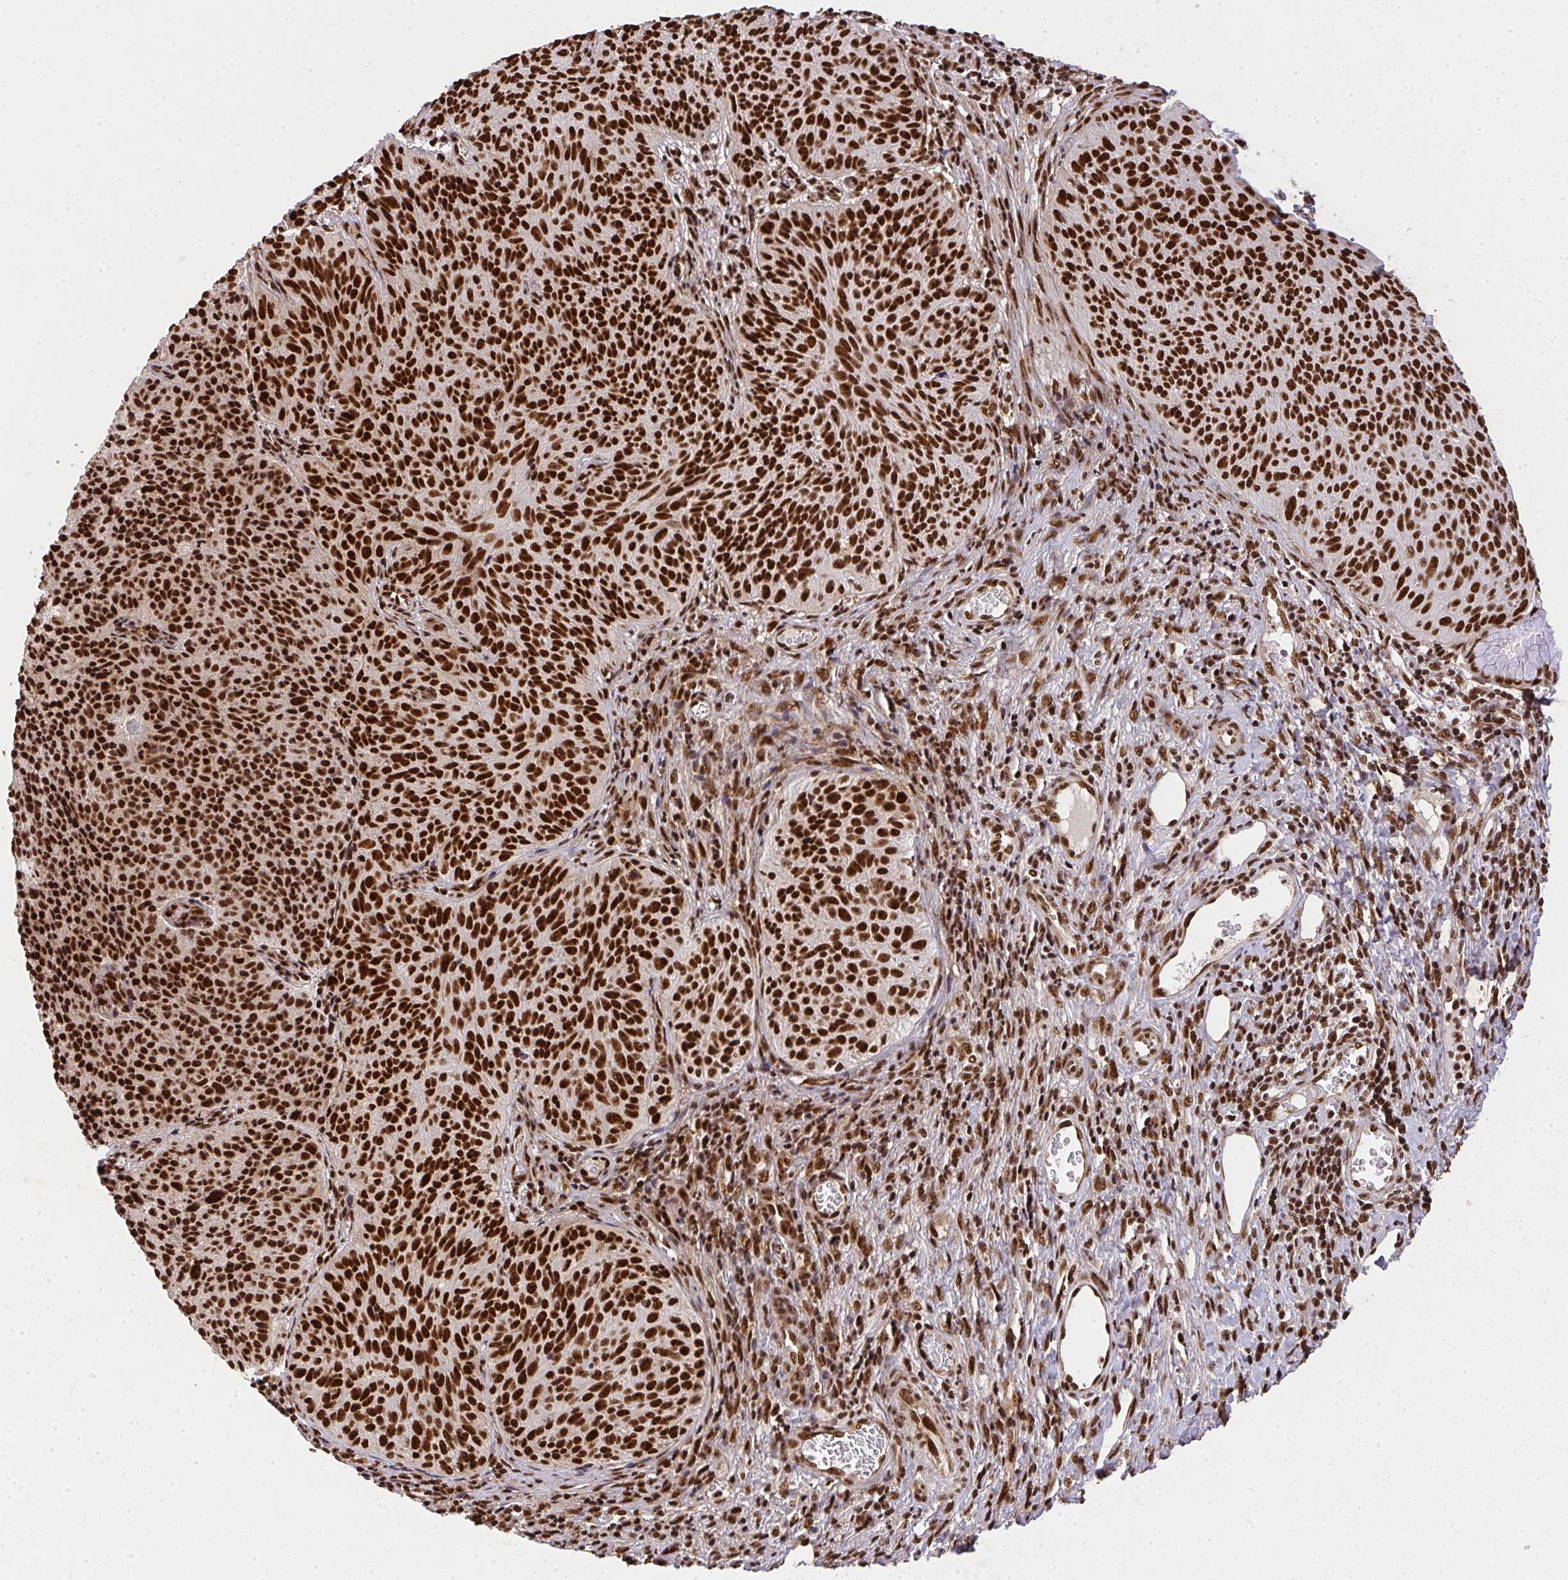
{"staining": {"intensity": "strong", "quantity": ">75%", "location": "nuclear"}, "tissue": "cervical cancer", "cell_type": "Tumor cells", "image_type": "cancer", "snomed": [{"axis": "morphology", "description": "Squamous cell carcinoma, NOS"}, {"axis": "topography", "description": "Cervix"}], "caption": "A high-resolution image shows immunohistochemistry staining of cervical squamous cell carcinoma, which exhibits strong nuclear expression in about >75% of tumor cells. The staining was performed using DAB, with brown indicating positive protein expression. Nuclei are stained blue with hematoxylin.", "gene": "U2AF1", "patient": {"sex": "female", "age": 49}}